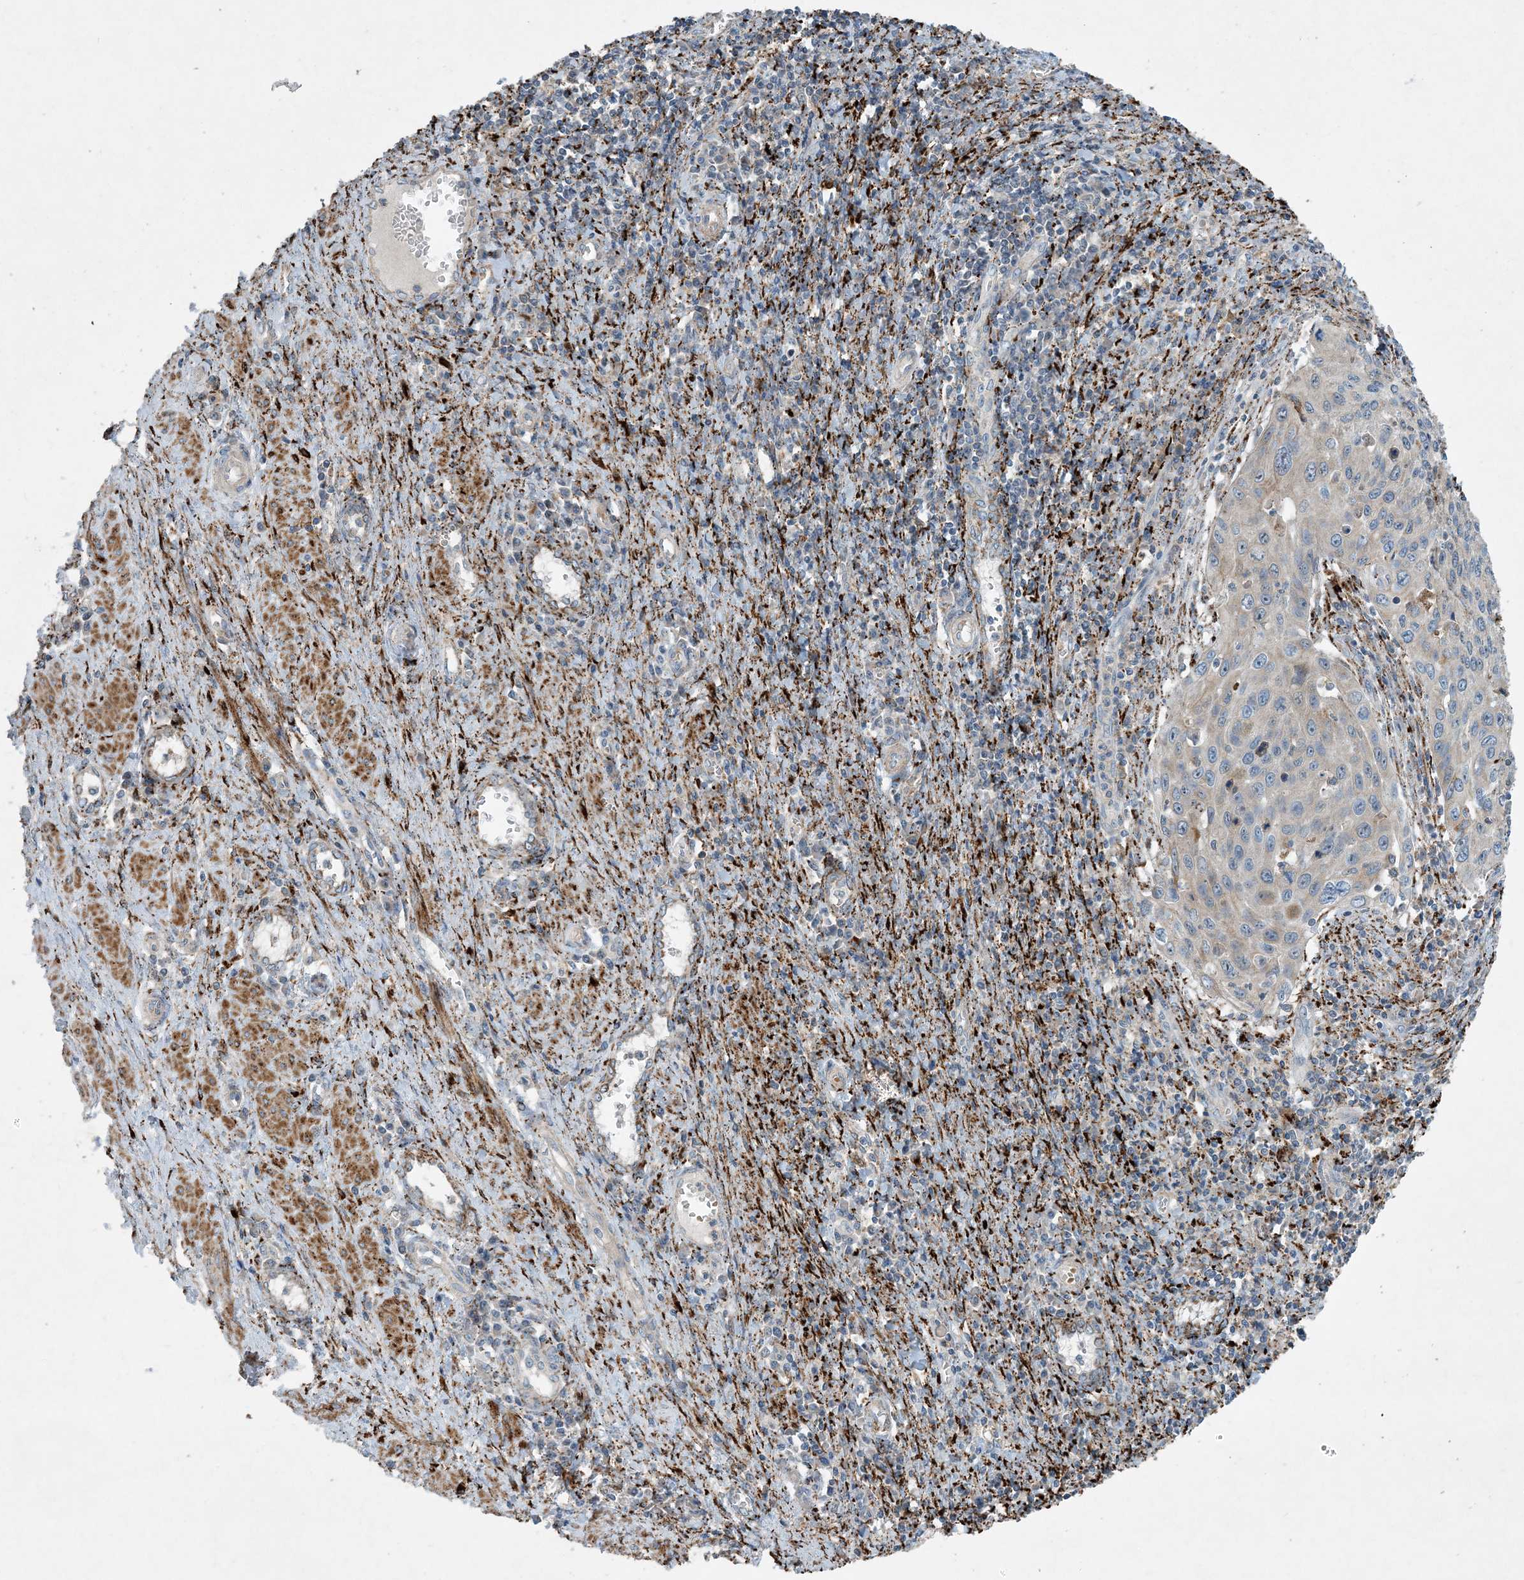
{"staining": {"intensity": "weak", "quantity": "25%-75%", "location": "cytoplasmic/membranous"}, "tissue": "cervical cancer", "cell_type": "Tumor cells", "image_type": "cancer", "snomed": [{"axis": "morphology", "description": "Squamous cell carcinoma, NOS"}, {"axis": "topography", "description": "Cervix"}], "caption": "About 25%-75% of tumor cells in cervical squamous cell carcinoma exhibit weak cytoplasmic/membranous protein expression as visualized by brown immunohistochemical staining.", "gene": "LTN1", "patient": {"sex": "female", "age": 32}}